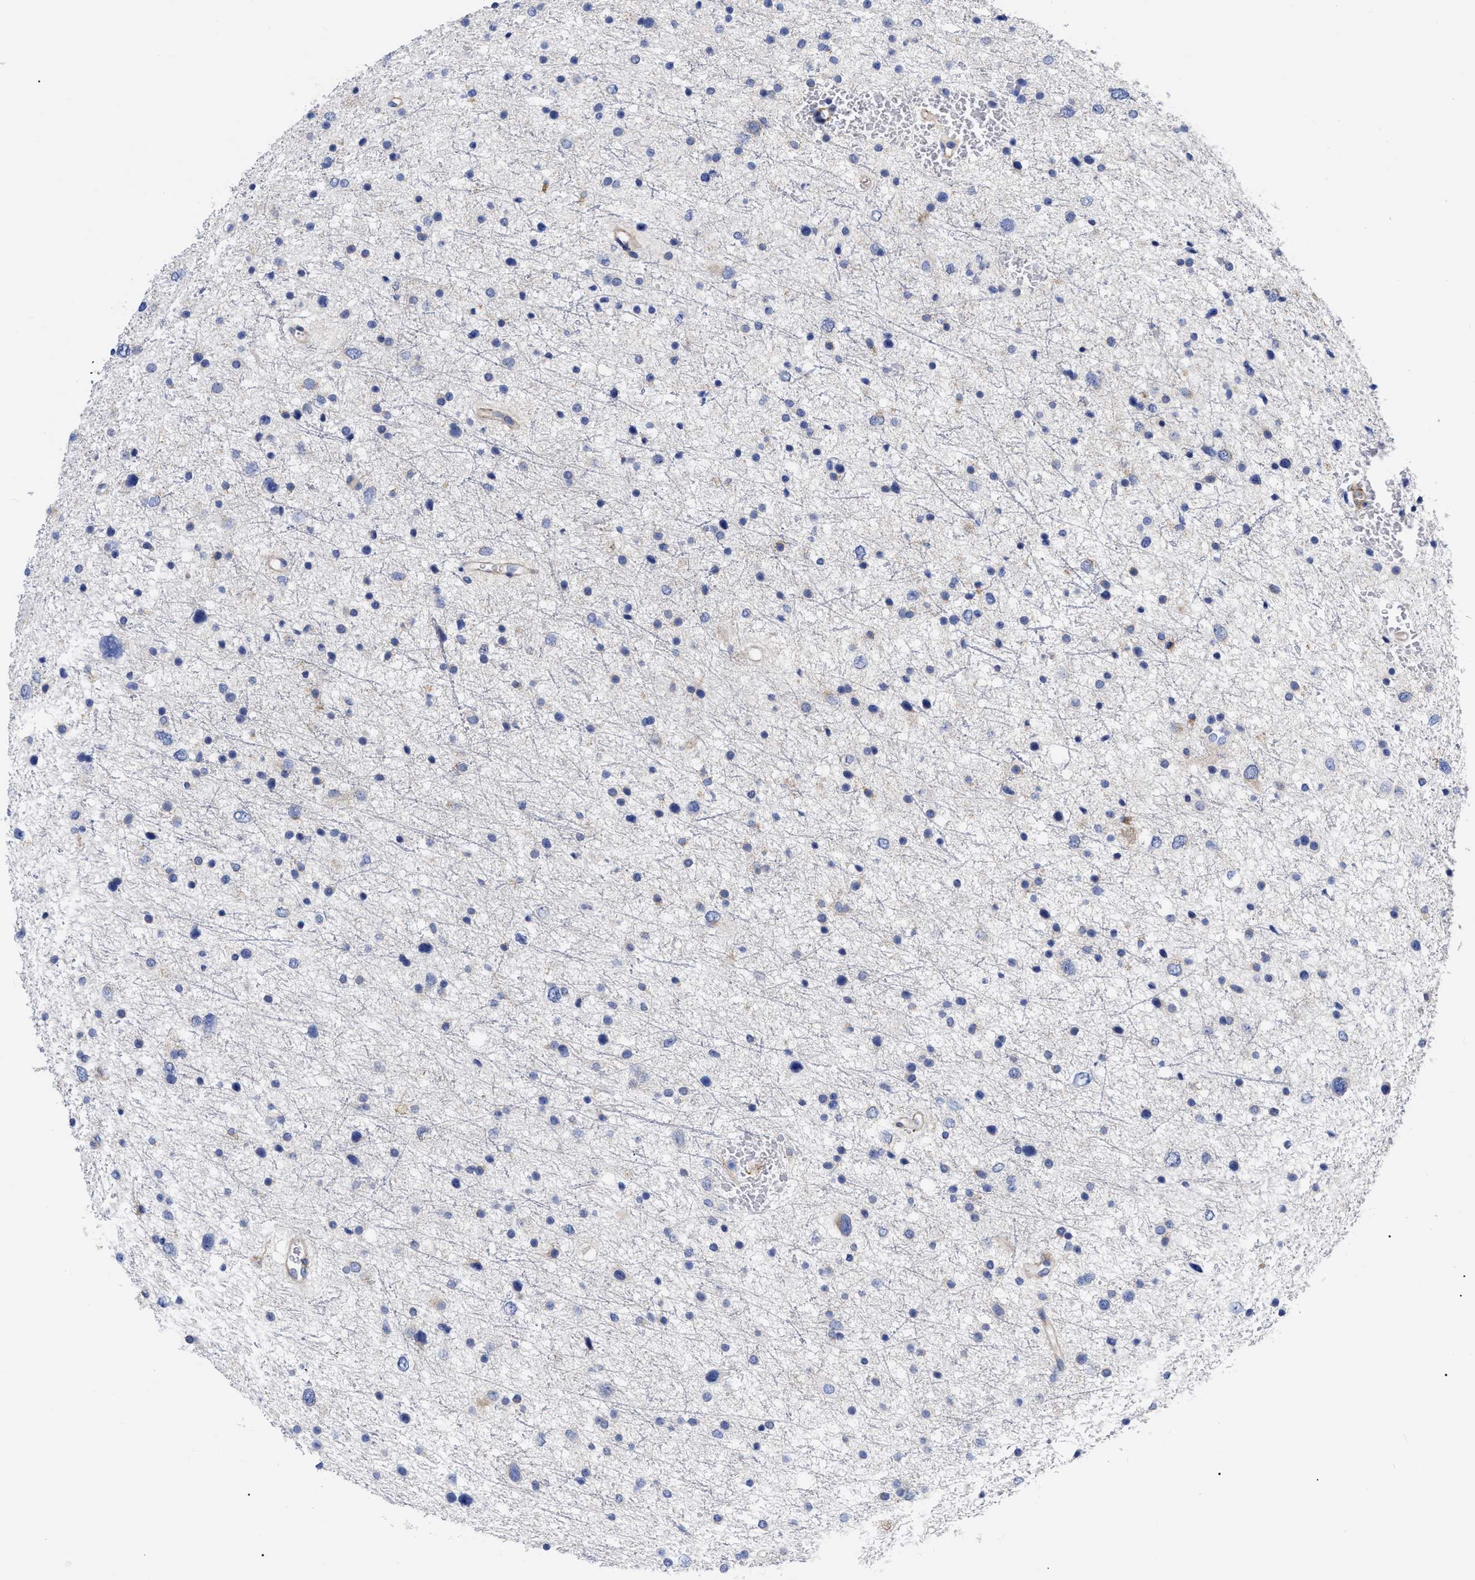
{"staining": {"intensity": "negative", "quantity": "none", "location": "none"}, "tissue": "glioma", "cell_type": "Tumor cells", "image_type": "cancer", "snomed": [{"axis": "morphology", "description": "Glioma, malignant, Low grade"}, {"axis": "topography", "description": "Brain"}], "caption": "DAB (3,3'-diaminobenzidine) immunohistochemical staining of glioma exhibits no significant positivity in tumor cells.", "gene": "CFAP298", "patient": {"sex": "female", "age": 37}}